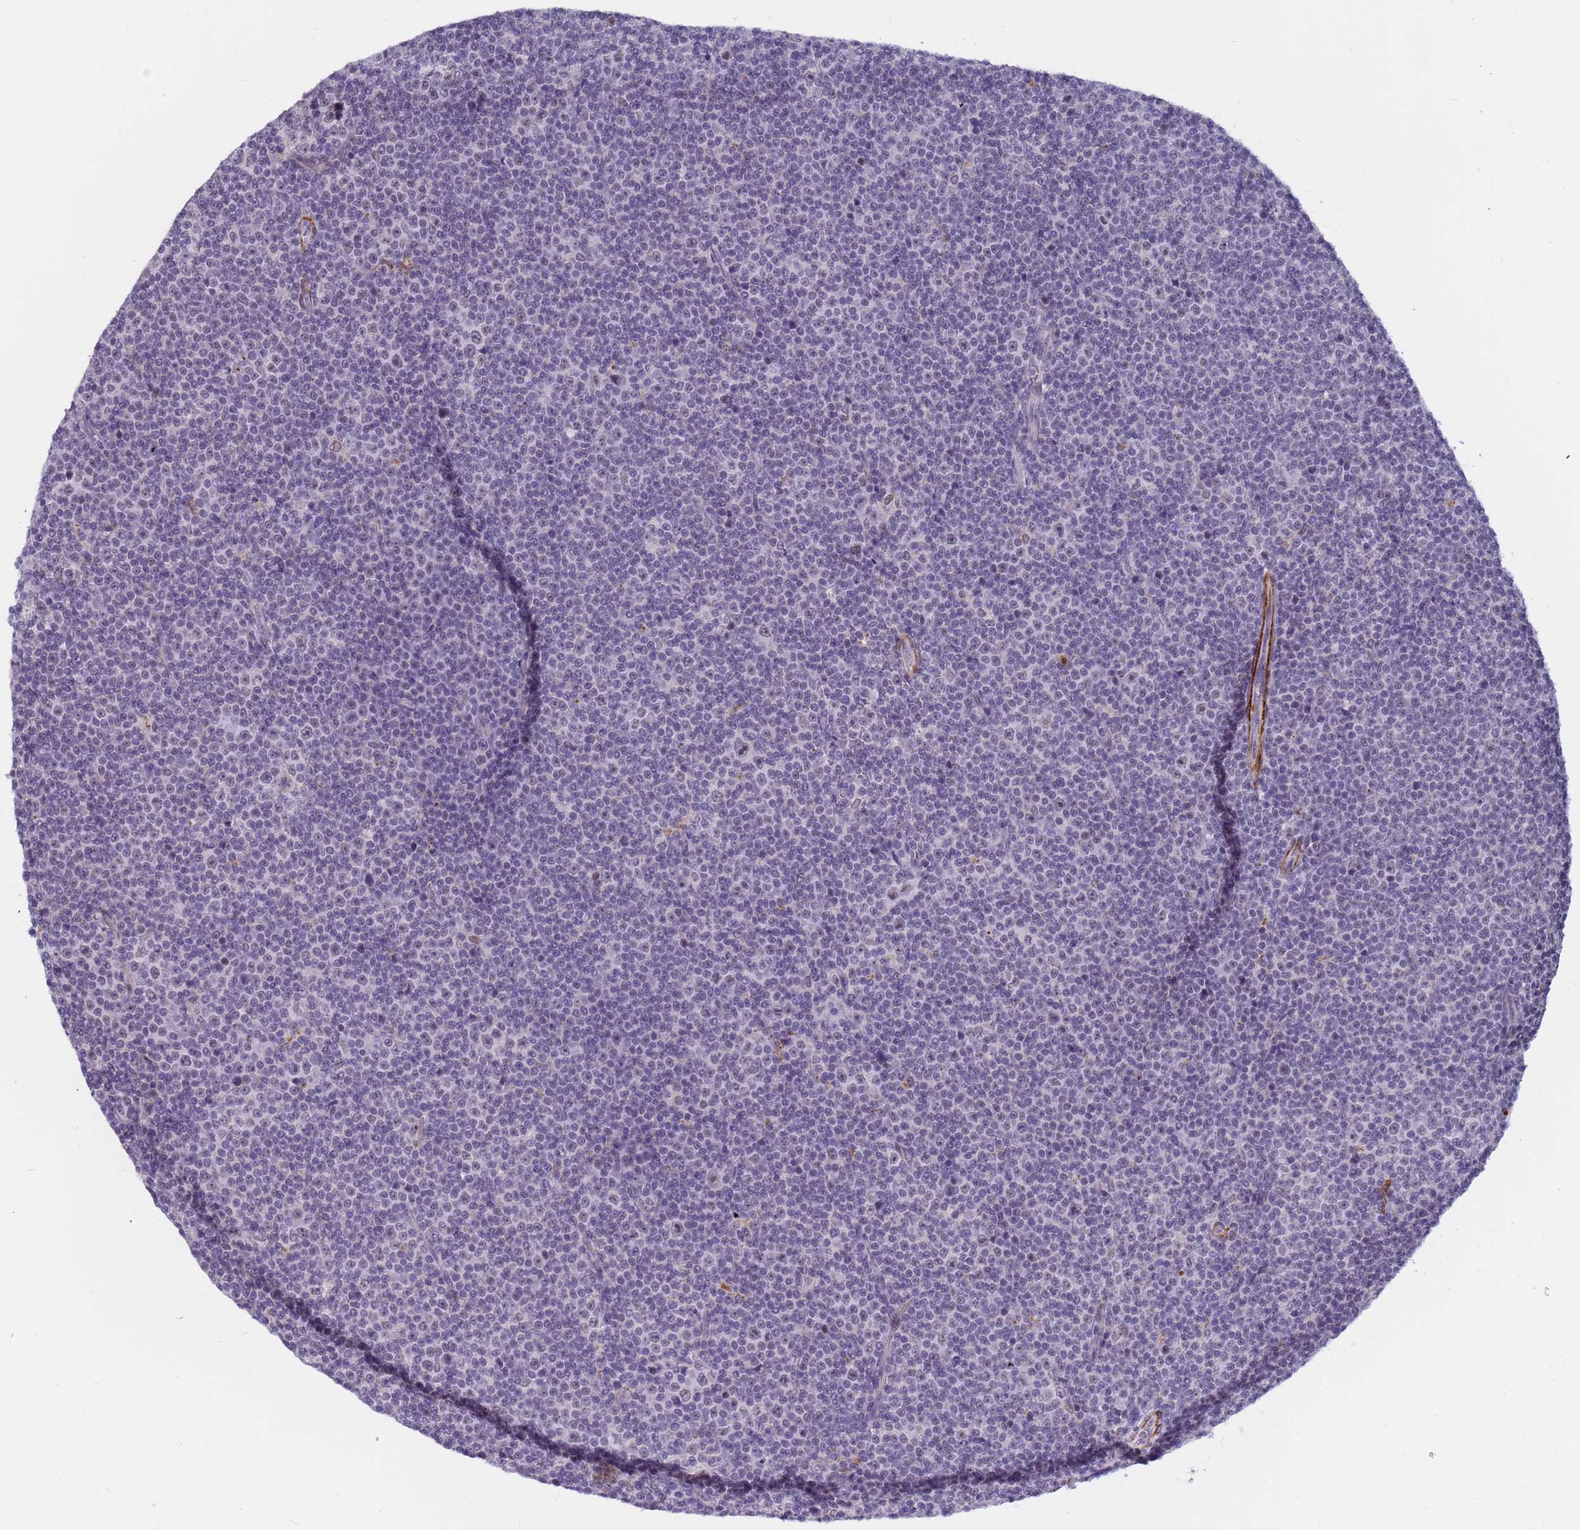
{"staining": {"intensity": "negative", "quantity": "none", "location": "none"}, "tissue": "lymphoma", "cell_type": "Tumor cells", "image_type": "cancer", "snomed": [{"axis": "morphology", "description": "Malignant lymphoma, non-Hodgkin's type, Low grade"}, {"axis": "topography", "description": "Lymph node"}], "caption": "The image displays no staining of tumor cells in malignant lymphoma, non-Hodgkin's type (low-grade). (DAB (3,3'-diaminobenzidine) IHC visualized using brightfield microscopy, high magnification).", "gene": "CXorf65", "patient": {"sex": "female", "age": 67}}